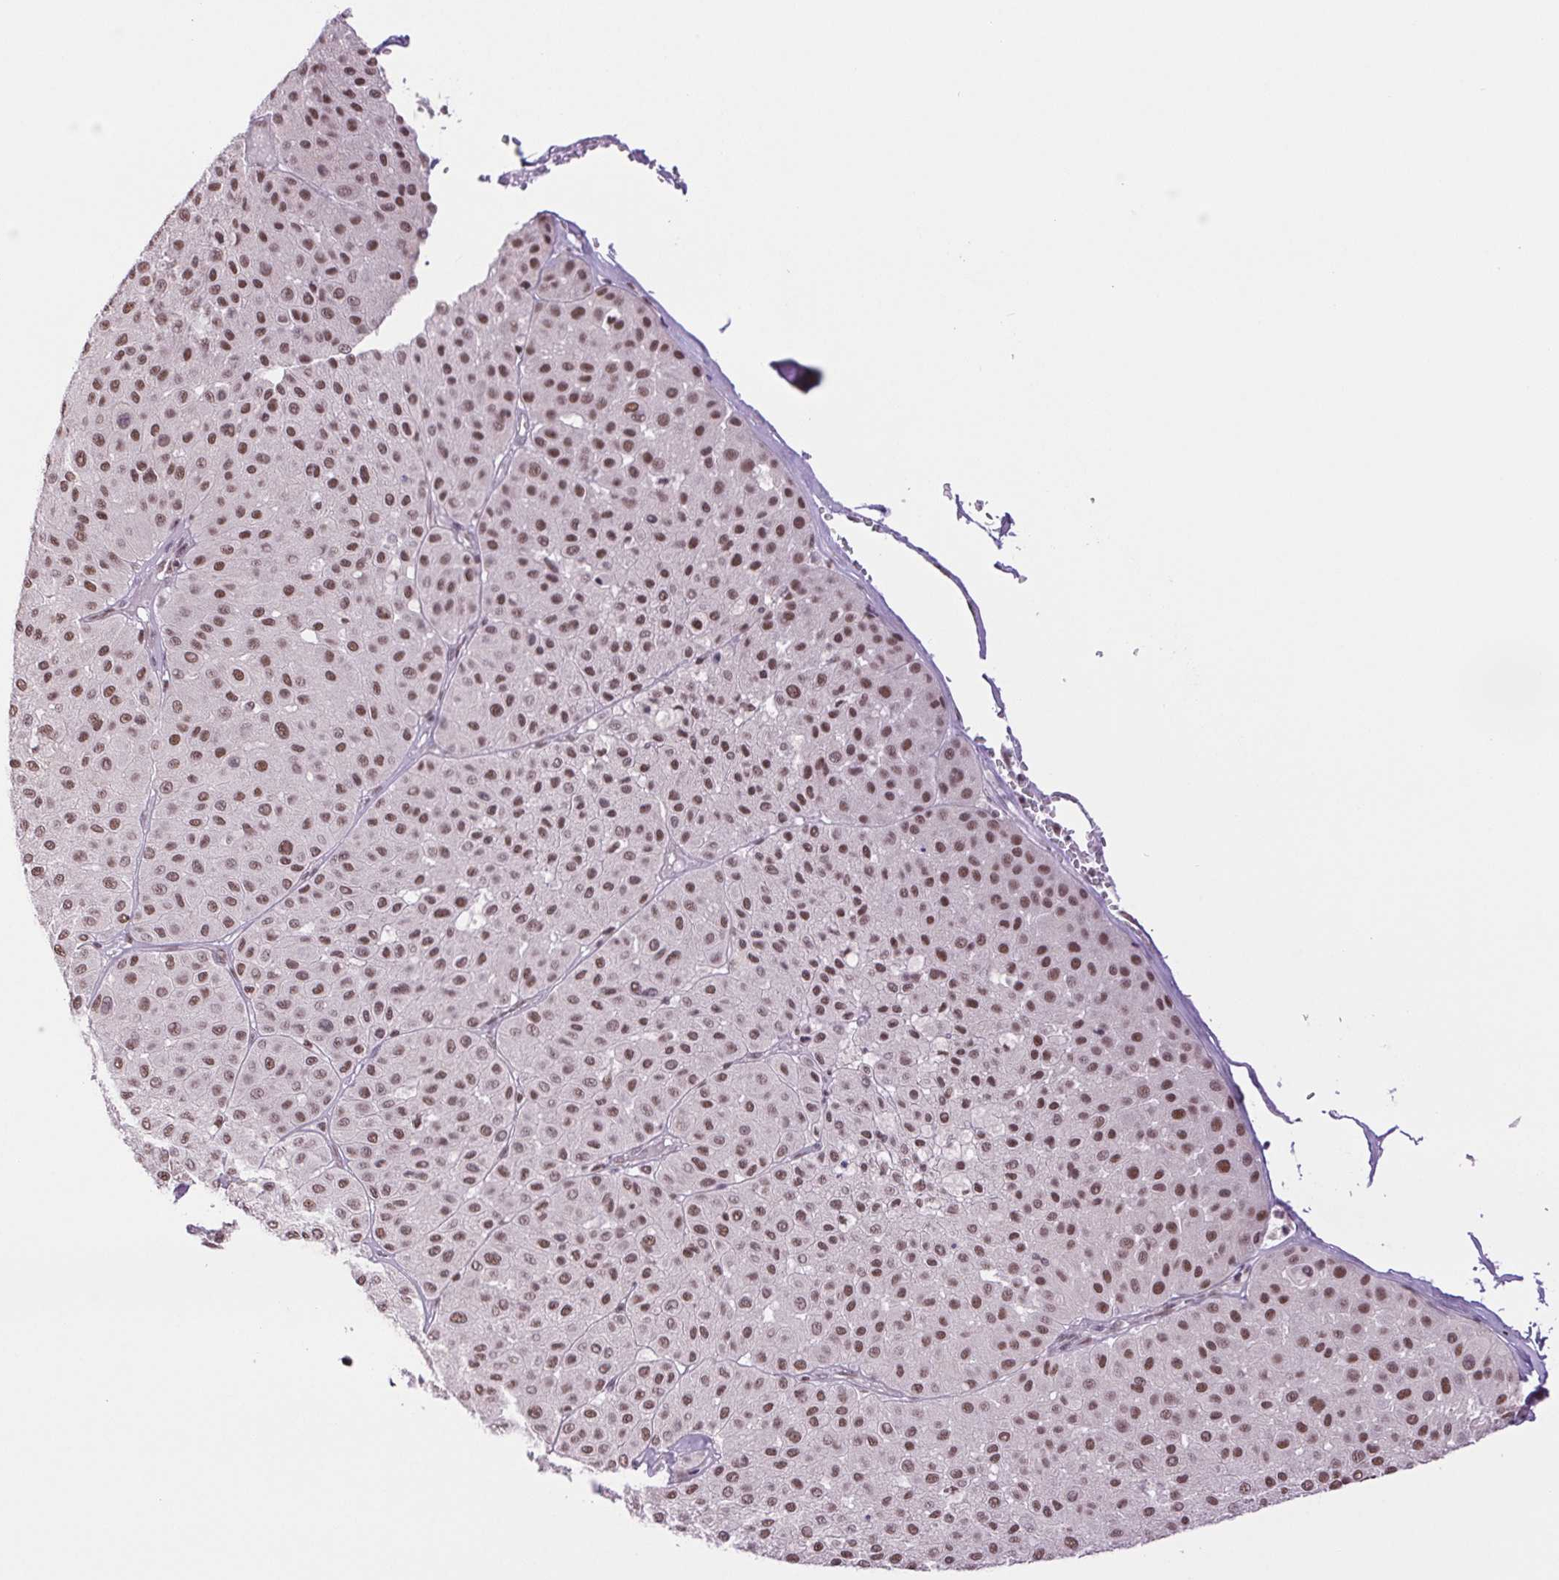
{"staining": {"intensity": "moderate", "quantity": ">75%", "location": "nuclear"}, "tissue": "melanoma", "cell_type": "Tumor cells", "image_type": "cancer", "snomed": [{"axis": "morphology", "description": "Malignant melanoma, Metastatic site"}, {"axis": "topography", "description": "Smooth muscle"}], "caption": "The histopathology image reveals a brown stain indicating the presence of a protein in the nuclear of tumor cells in melanoma.", "gene": "RPRD1B", "patient": {"sex": "male", "age": 41}}